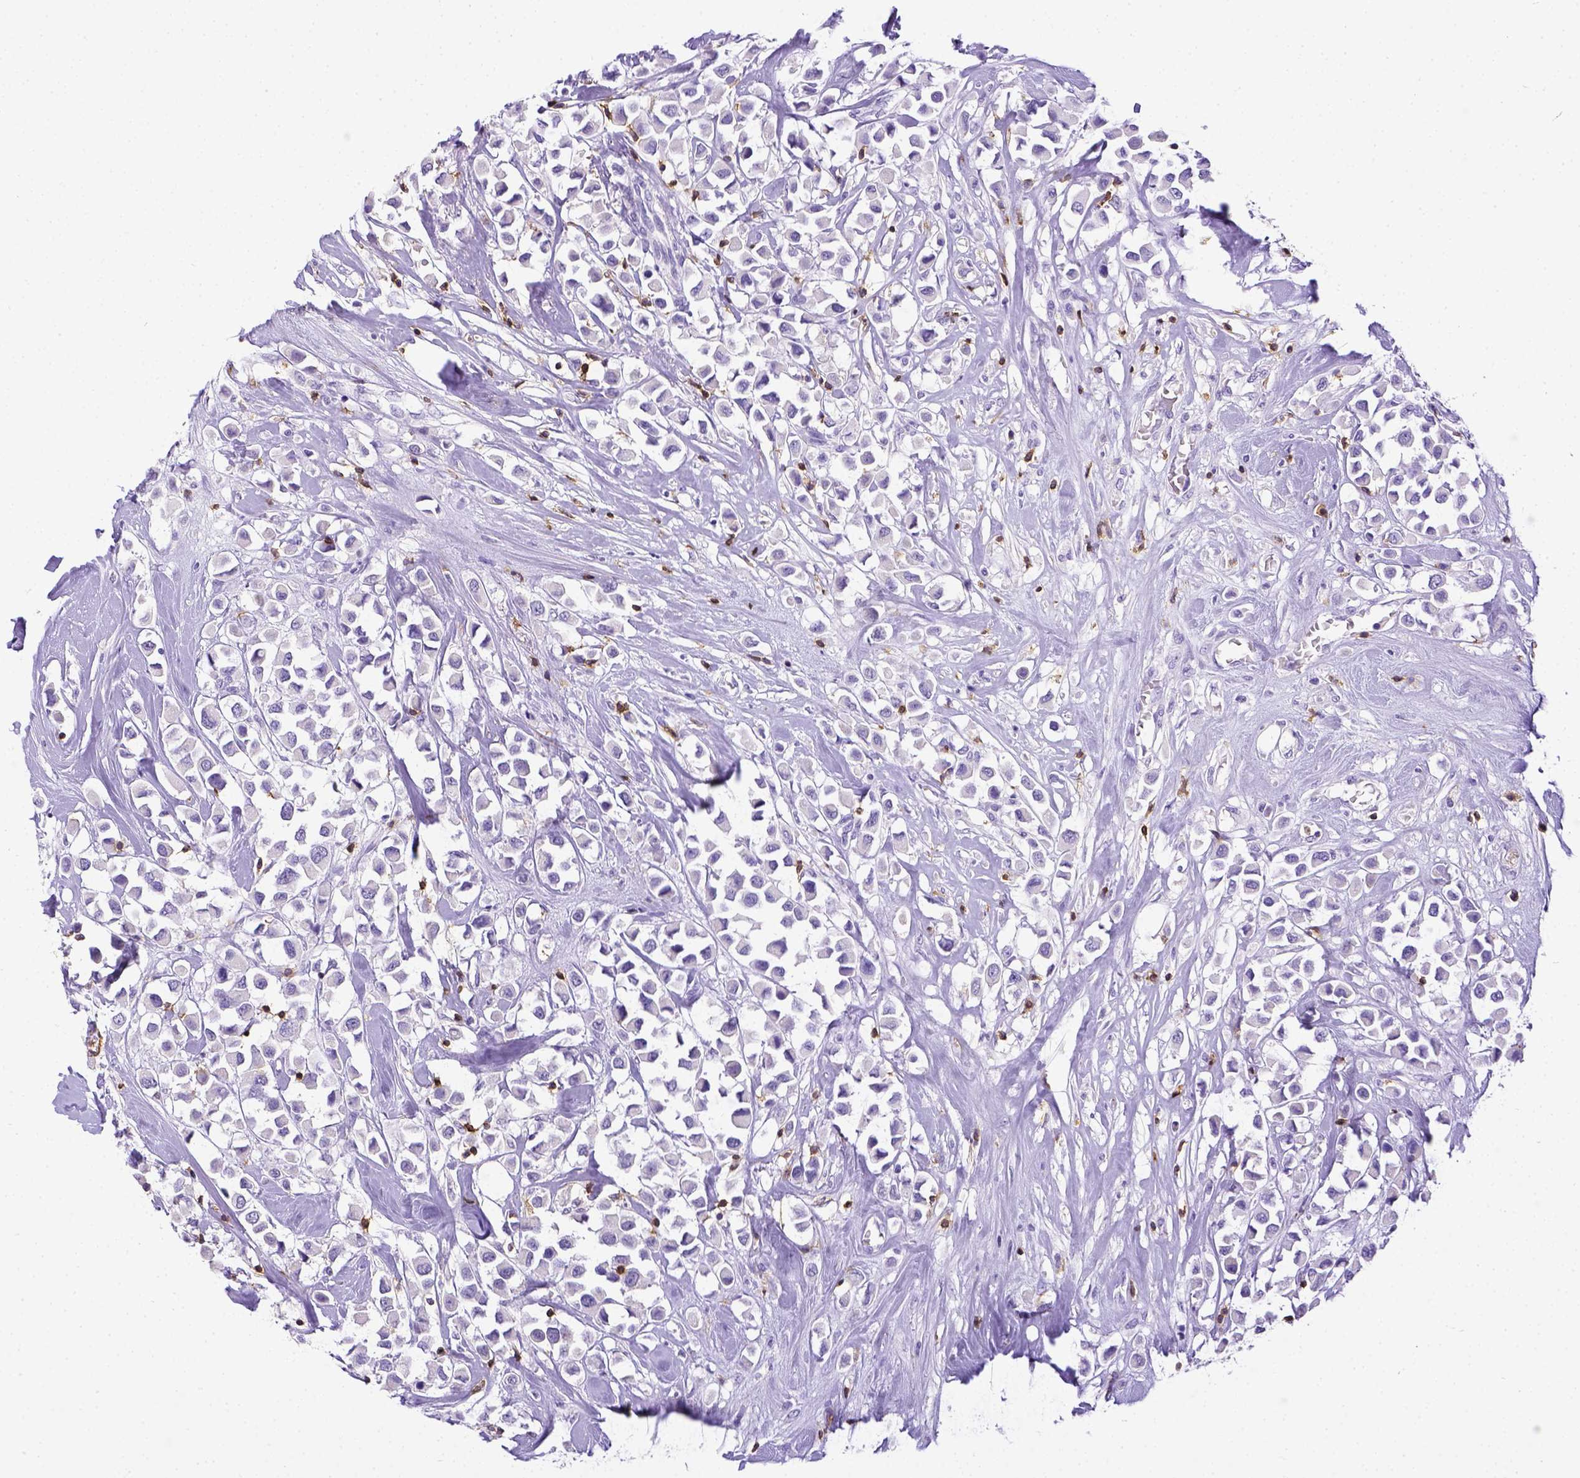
{"staining": {"intensity": "negative", "quantity": "none", "location": "none"}, "tissue": "breast cancer", "cell_type": "Tumor cells", "image_type": "cancer", "snomed": [{"axis": "morphology", "description": "Duct carcinoma"}, {"axis": "topography", "description": "Breast"}], "caption": "Immunohistochemistry (IHC) of human breast intraductal carcinoma exhibits no staining in tumor cells.", "gene": "CD3E", "patient": {"sex": "female", "age": 61}}